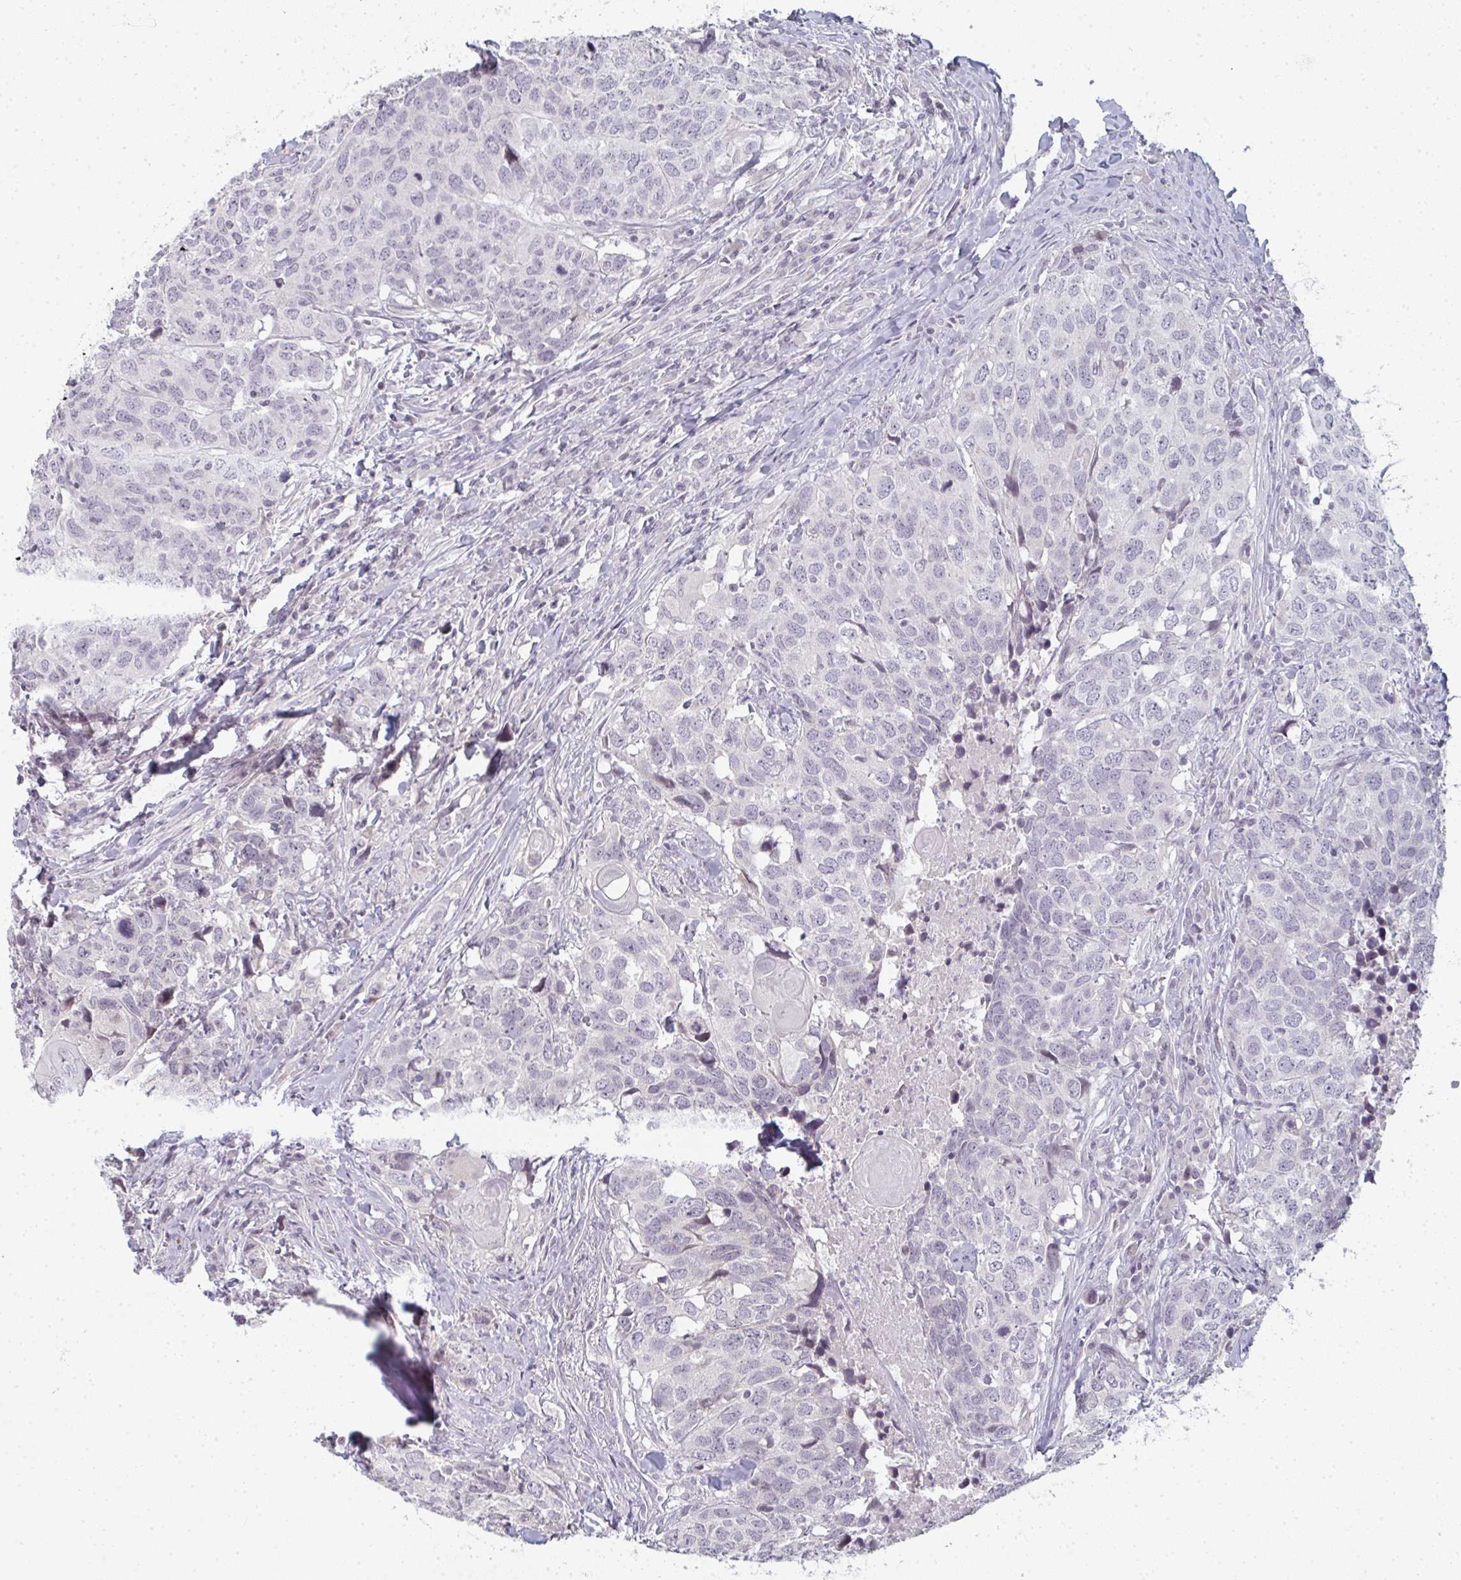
{"staining": {"intensity": "negative", "quantity": "none", "location": "none"}, "tissue": "head and neck cancer", "cell_type": "Tumor cells", "image_type": "cancer", "snomed": [{"axis": "morphology", "description": "Normal tissue, NOS"}, {"axis": "morphology", "description": "Squamous cell carcinoma, NOS"}, {"axis": "topography", "description": "Skeletal muscle"}, {"axis": "topography", "description": "Vascular tissue"}, {"axis": "topography", "description": "Peripheral nerve tissue"}, {"axis": "topography", "description": "Head-Neck"}], "caption": "Head and neck cancer (squamous cell carcinoma) was stained to show a protein in brown. There is no significant positivity in tumor cells.", "gene": "RBBP6", "patient": {"sex": "male", "age": 66}}